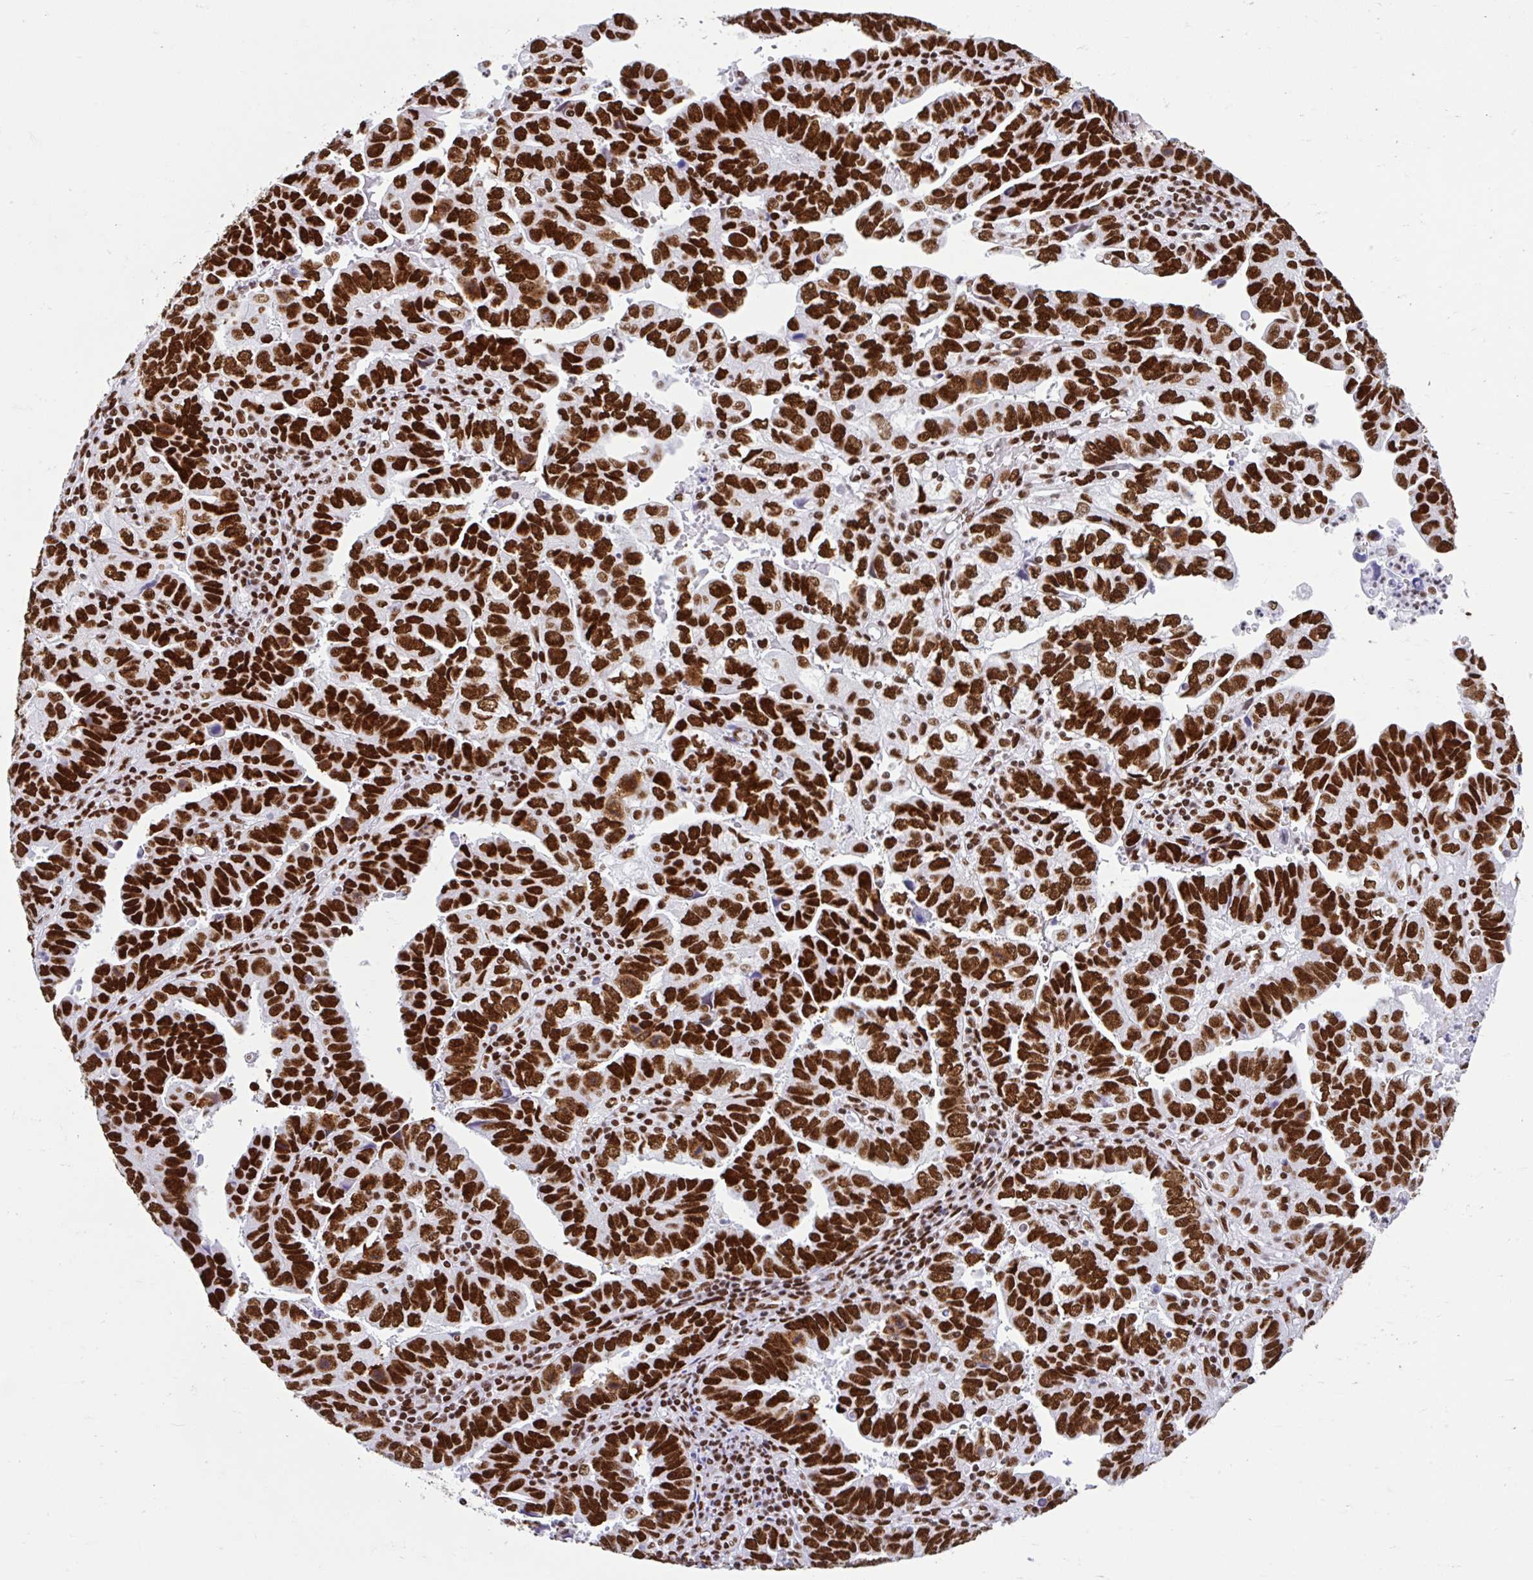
{"staining": {"intensity": "strong", "quantity": ">75%", "location": "nuclear"}, "tissue": "endometrial cancer", "cell_type": "Tumor cells", "image_type": "cancer", "snomed": [{"axis": "morphology", "description": "Adenocarcinoma, NOS"}, {"axis": "topography", "description": "Uterus"}], "caption": "Protein analysis of adenocarcinoma (endometrial) tissue exhibits strong nuclear expression in approximately >75% of tumor cells. (brown staining indicates protein expression, while blue staining denotes nuclei).", "gene": "KHDRBS1", "patient": {"sex": "female", "age": 62}}